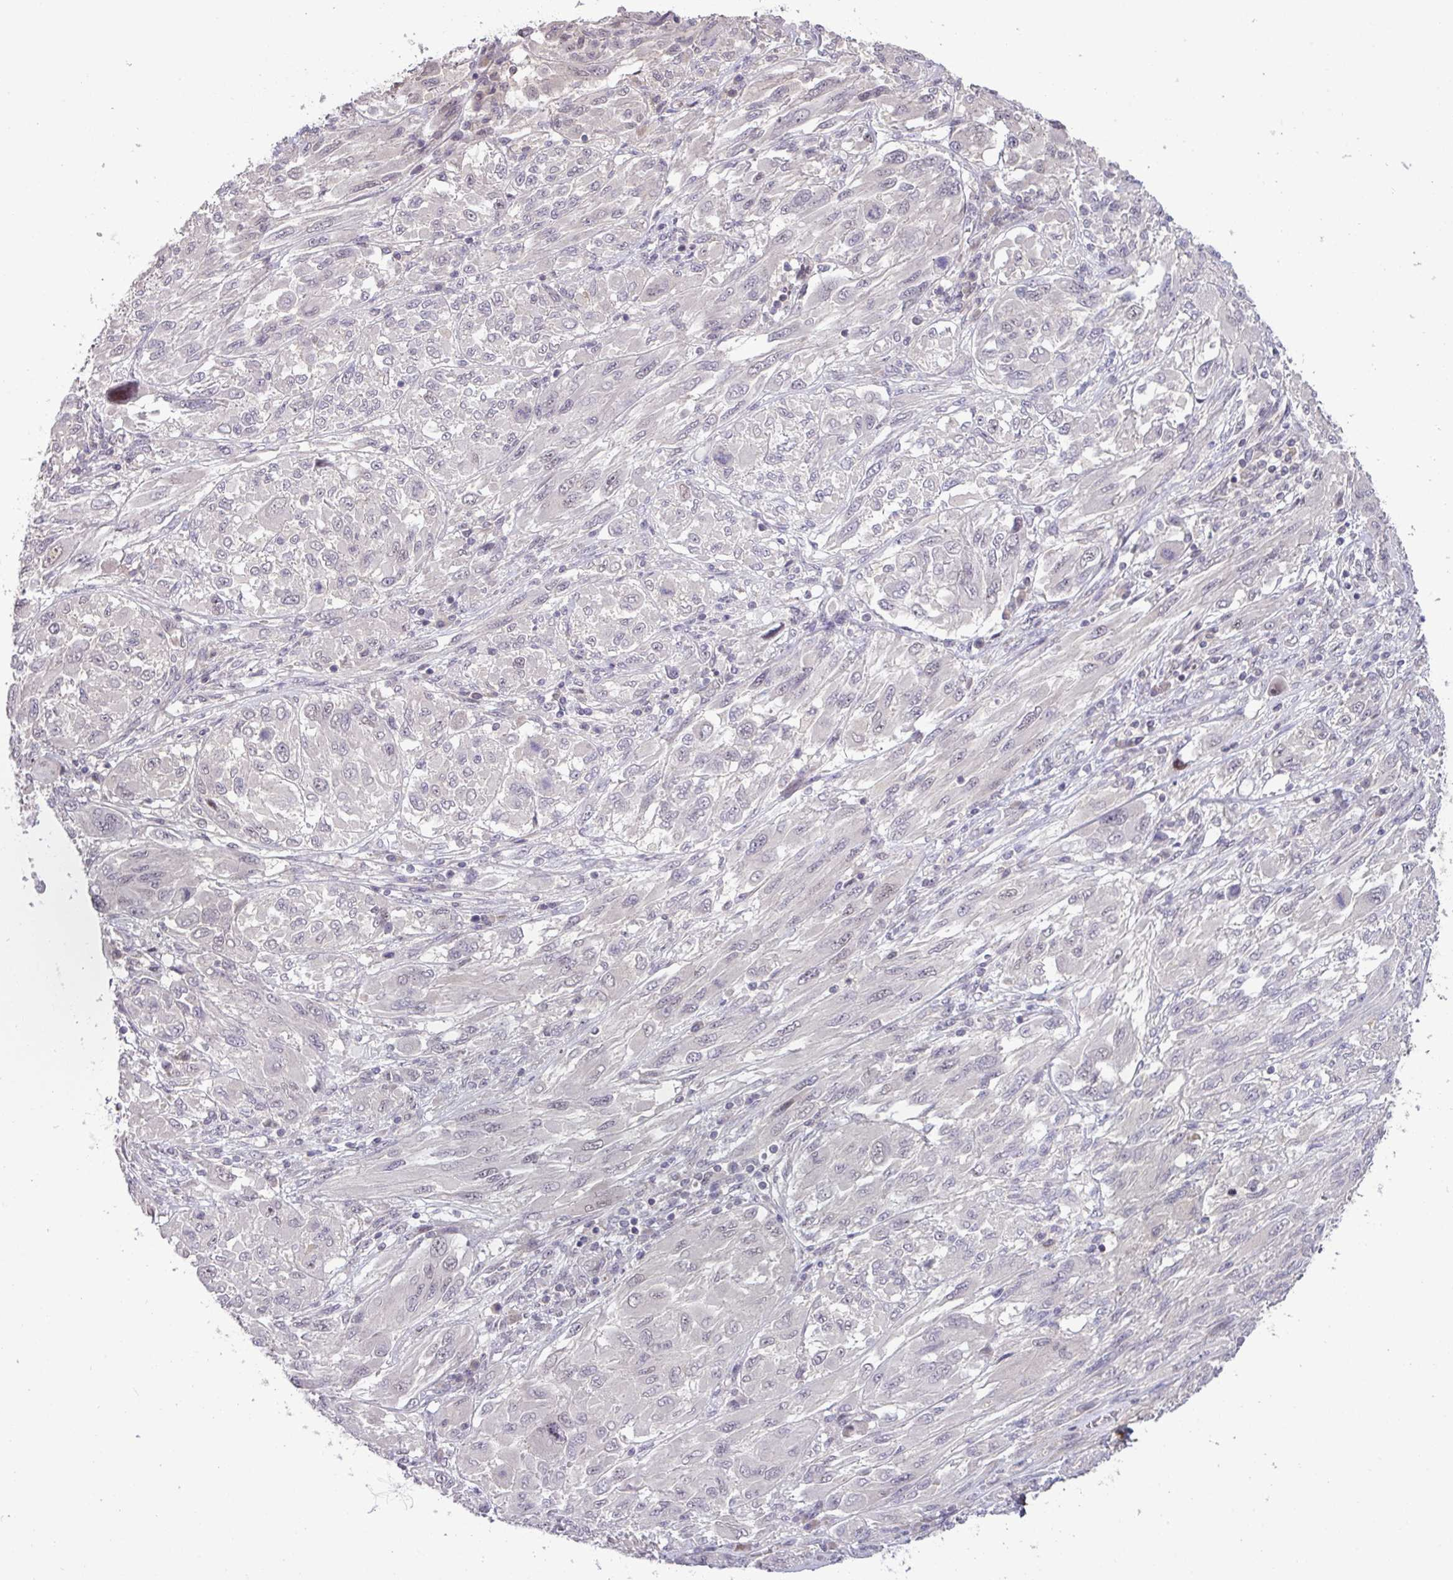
{"staining": {"intensity": "negative", "quantity": "none", "location": "none"}, "tissue": "melanoma", "cell_type": "Tumor cells", "image_type": "cancer", "snomed": [{"axis": "morphology", "description": "Malignant melanoma, NOS"}, {"axis": "topography", "description": "Skin"}], "caption": "Melanoma stained for a protein using immunohistochemistry exhibits no positivity tumor cells.", "gene": "RIPPLY1", "patient": {"sex": "female", "age": 91}}